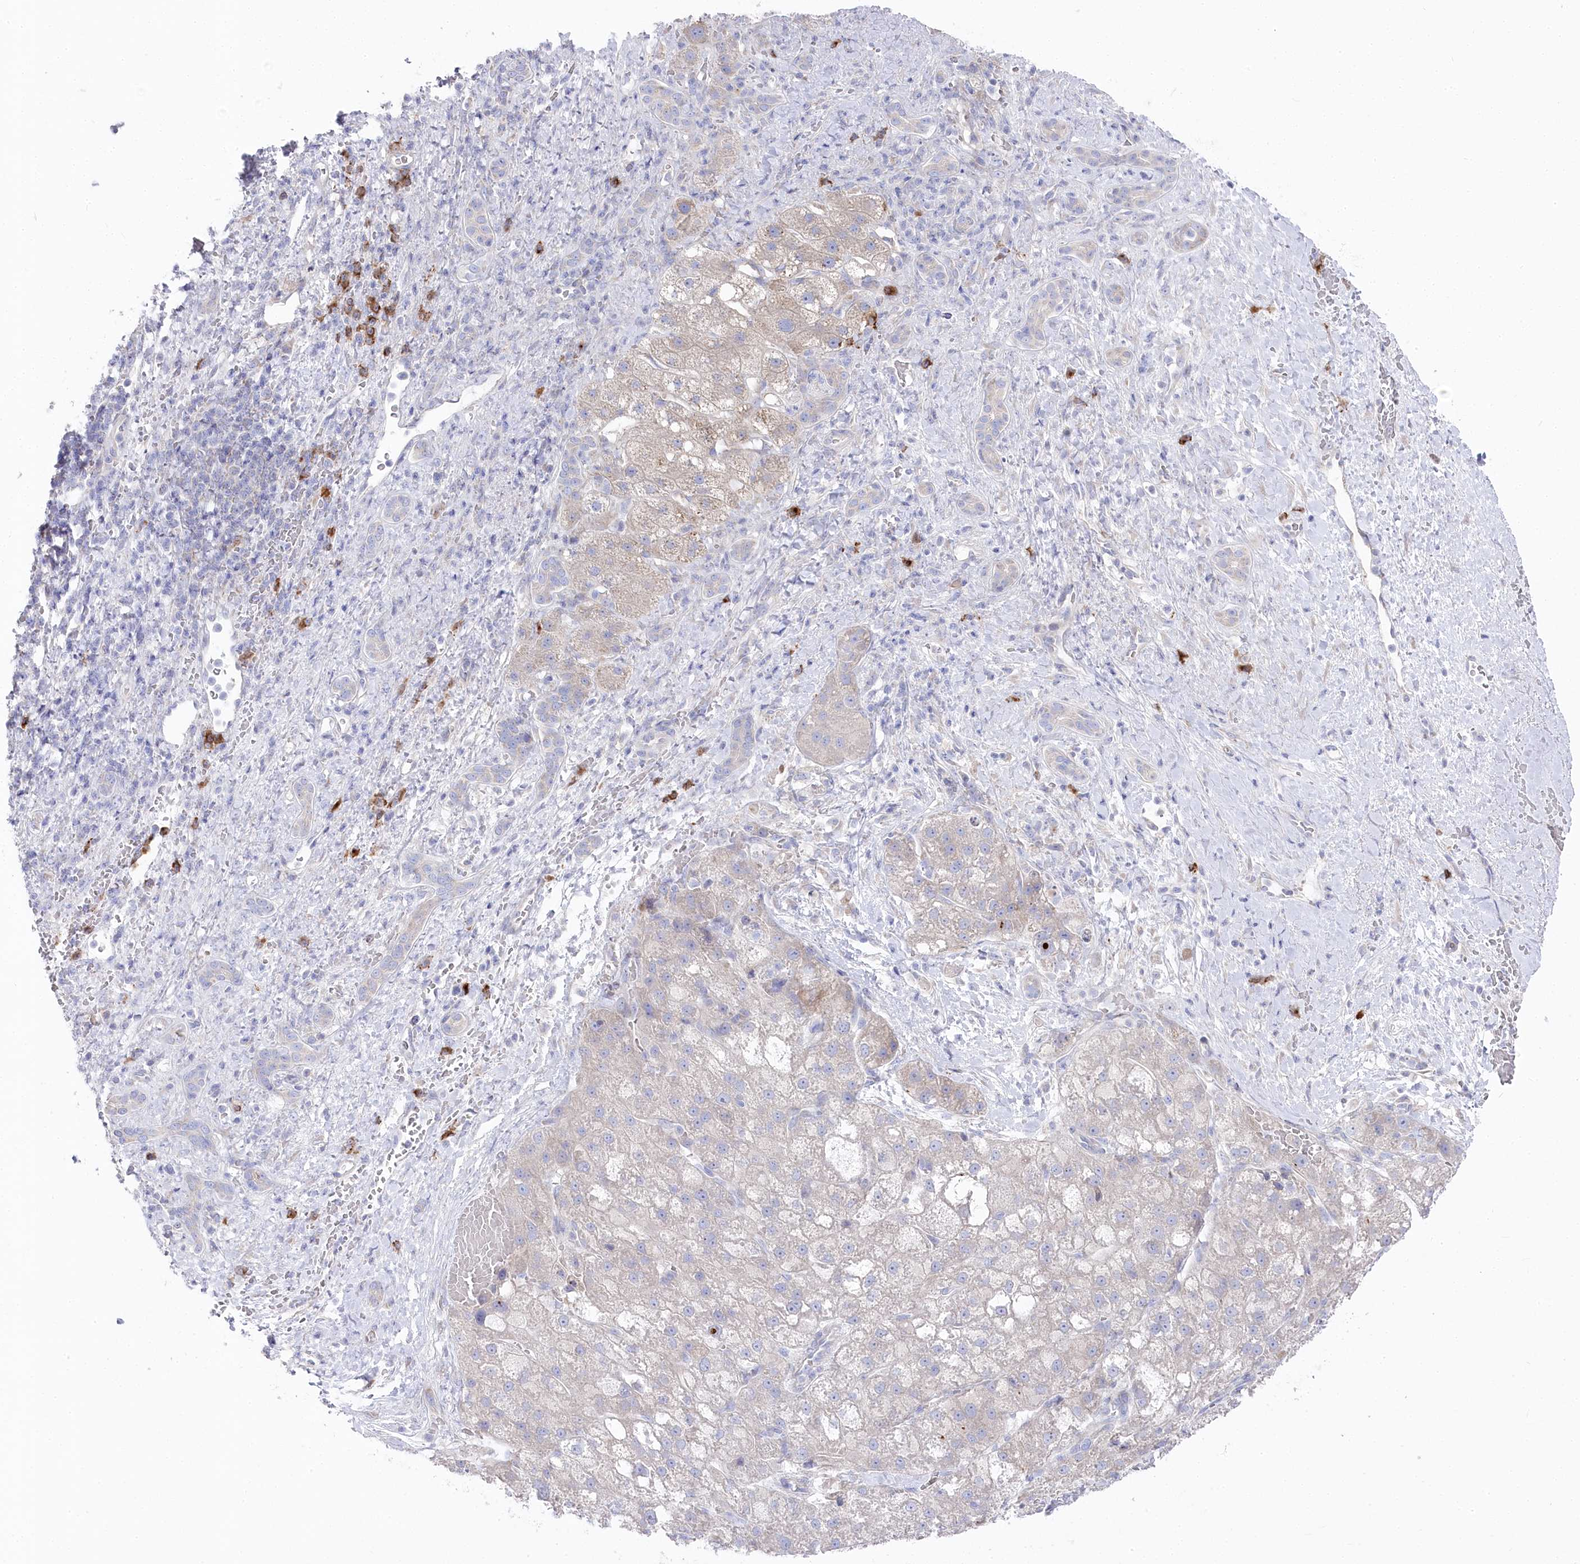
{"staining": {"intensity": "negative", "quantity": "none", "location": "none"}, "tissue": "liver cancer", "cell_type": "Tumor cells", "image_type": "cancer", "snomed": [{"axis": "morphology", "description": "Normal tissue, NOS"}, {"axis": "morphology", "description": "Carcinoma, Hepatocellular, NOS"}, {"axis": "topography", "description": "Liver"}], "caption": "IHC of hepatocellular carcinoma (liver) reveals no positivity in tumor cells. The staining was performed using DAB to visualize the protein expression in brown, while the nuclei were stained in blue with hematoxylin (Magnification: 20x).", "gene": "POGLUT1", "patient": {"sex": "male", "age": 57}}